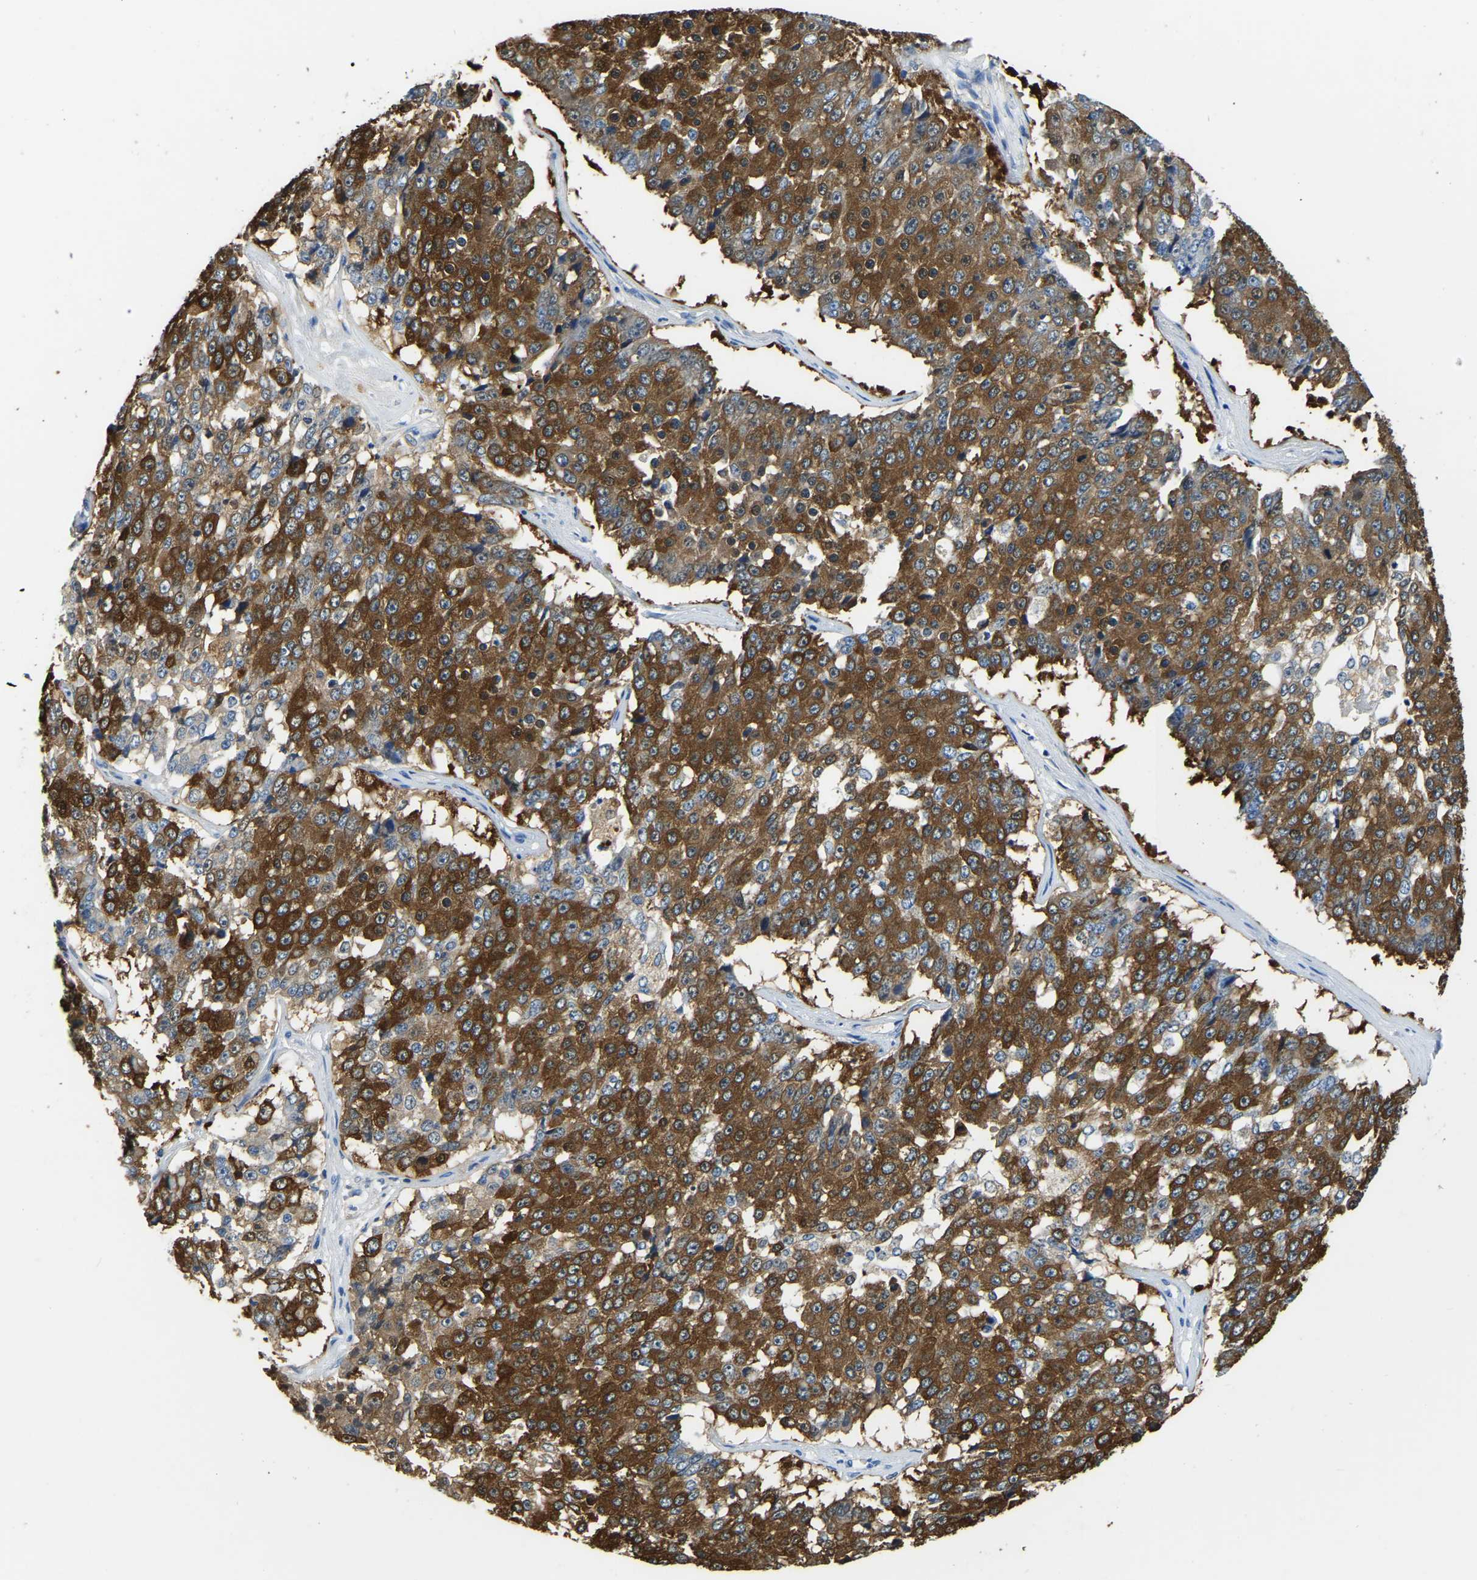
{"staining": {"intensity": "moderate", "quantity": ">75%", "location": "cytoplasmic/membranous"}, "tissue": "pancreatic cancer", "cell_type": "Tumor cells", "image_type": "cancer", "snomed": [{"axis": "morphology", "description": "Adenocarcinoma, NOS"}, {"axis": "topography", "description": "Pancreas"}], "caption": "This histopathology image displays immunohistochemistry (IHC) staining of pancreatic cancer, with medium moderate cytoplasmic/membranous expression in approximately >75% of tumor cells.", "gene": "ZDHHC13", "patient": {"sex": "male", "age": 50}}